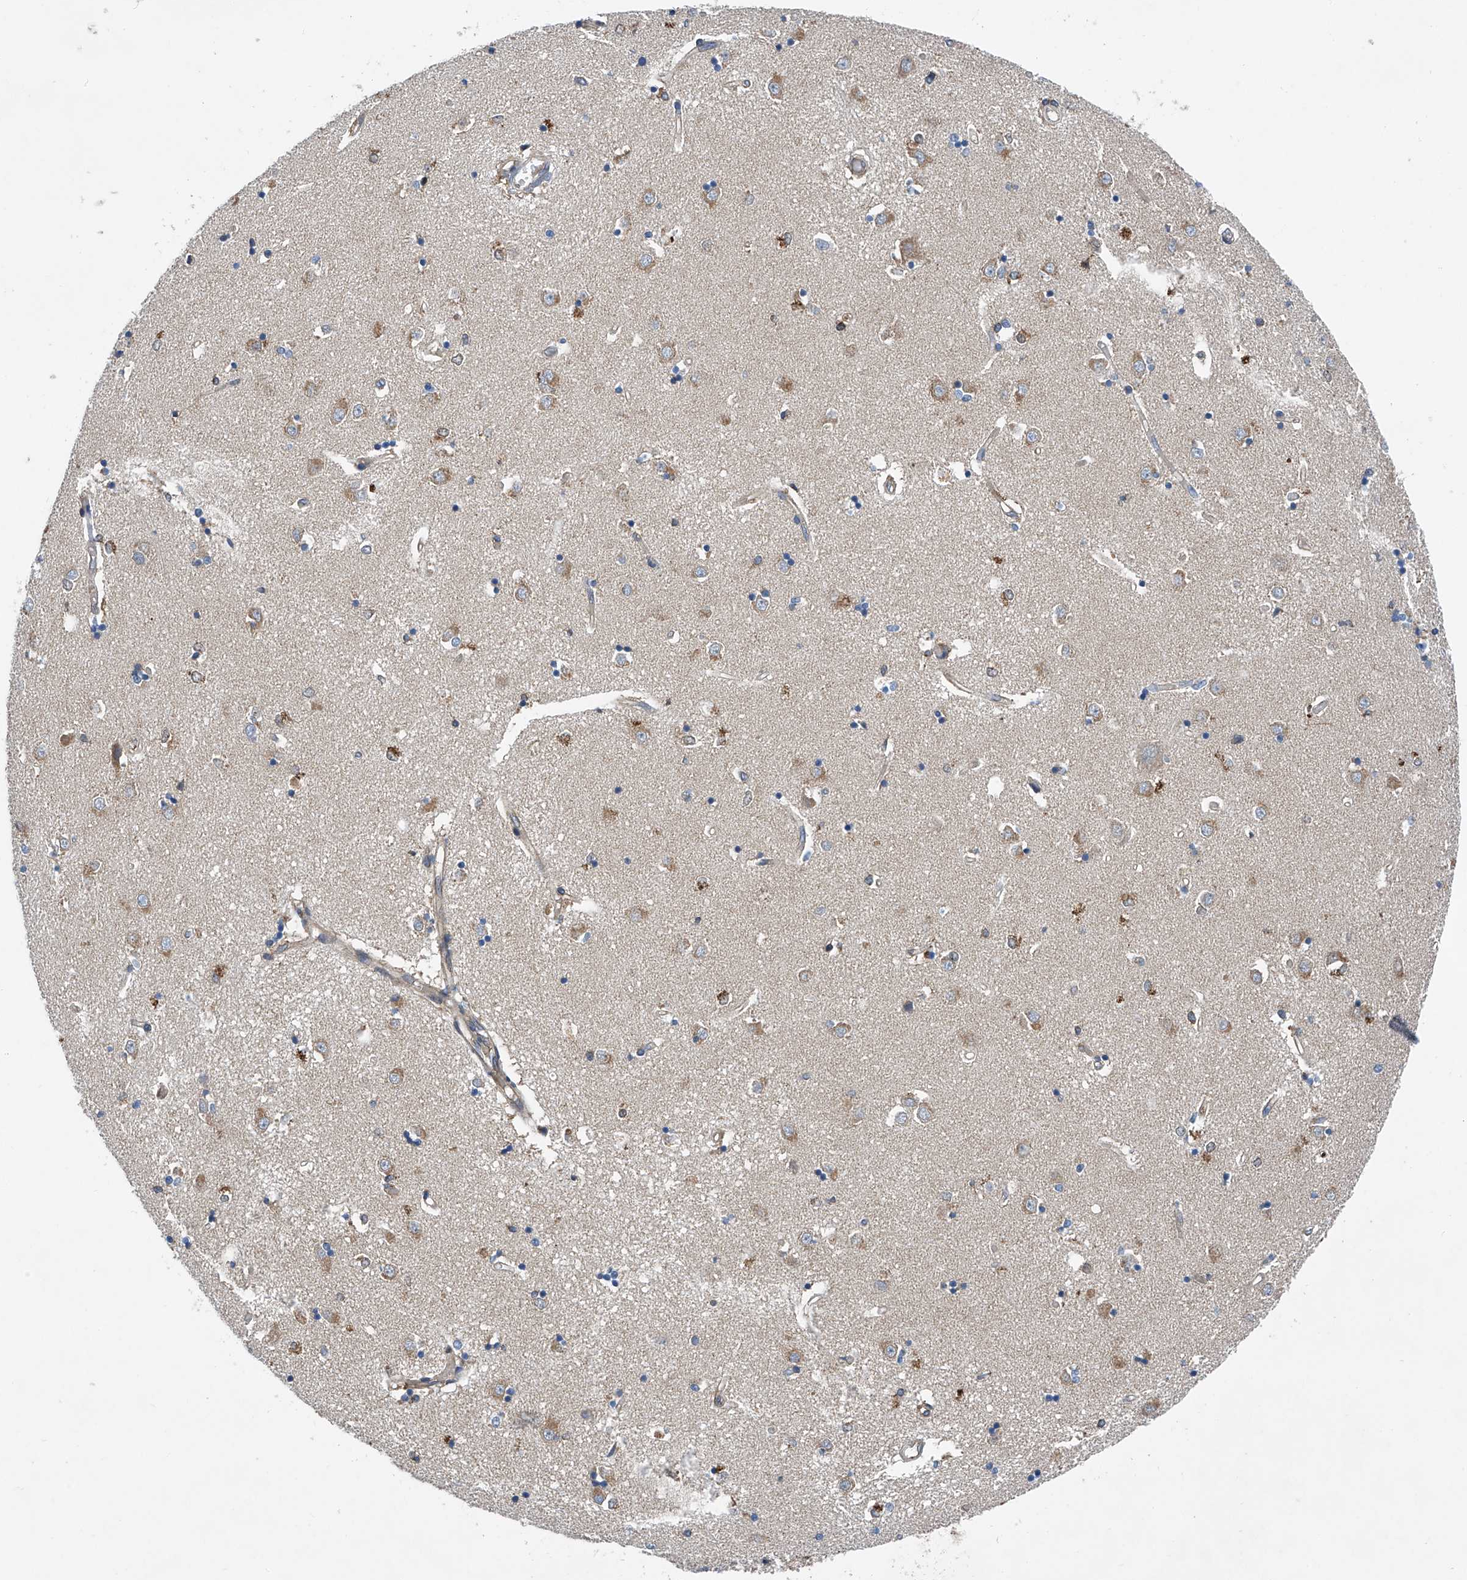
{"staining": {"intensity": "weak", "quantity": "<25%", "location": "cytoplasmic/membranous"}, "tissue": "caudate", "cell_type": "Glial cells", "image_type": "normal", "snomed": [{"axis": "morphology", "description": "Normal tissue, NOS"}, {"axis": "topography", "description": "Lateral ventricle wall"}], "caption": "There is no significant positivity in glial cells of caudate. (DAB immunohistochemistry visualized using brightfield microscopy, high magnification).", "gene": "TRIM38", "patient": {"sex": "male", "age": 45}}